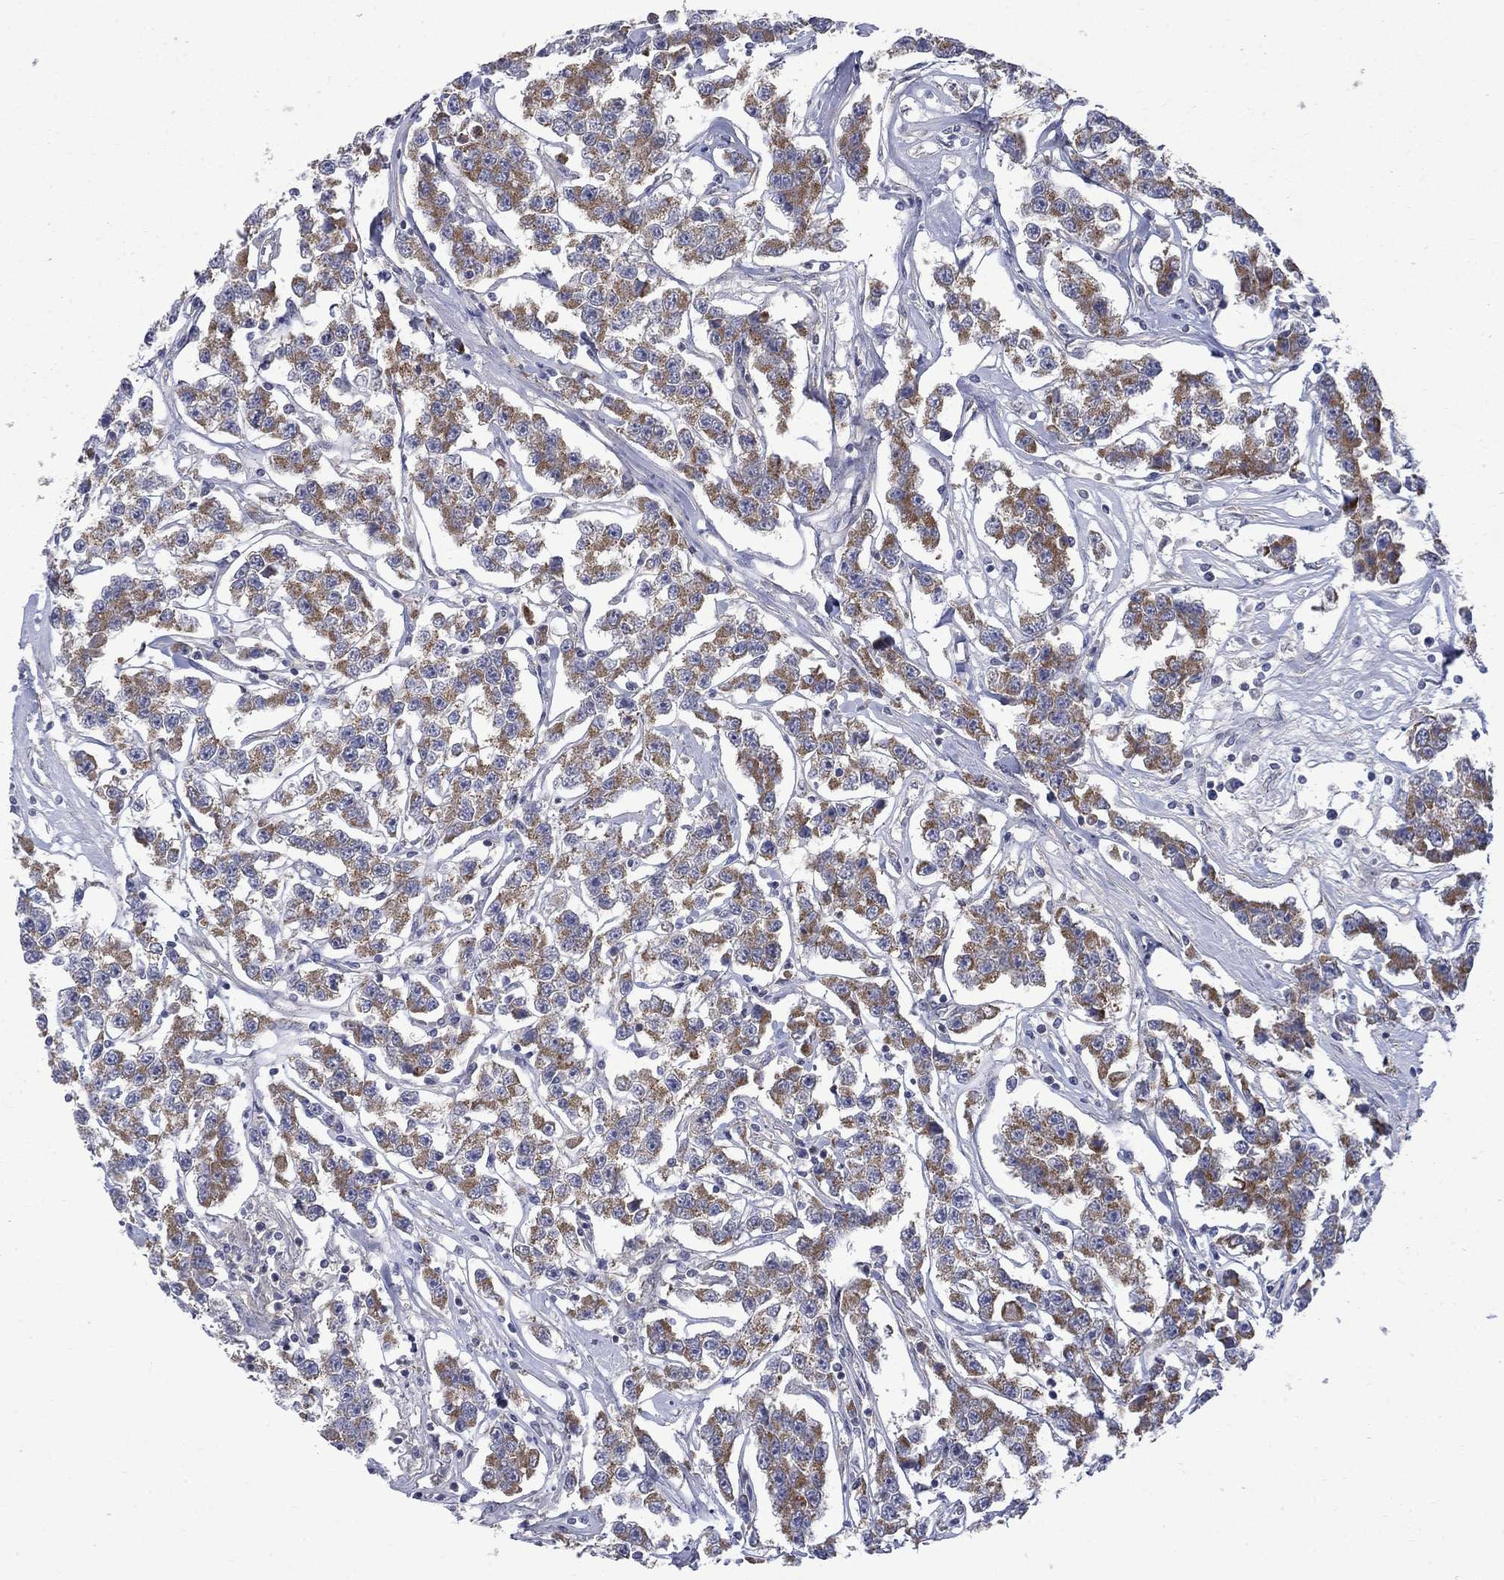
{"staining": {"intensity": "moderate", "quantity": ">75%", "location": "cytoplasmic/membranous"}, "tissue": "testis cancer", "cell_type": "Tumor cells", "image_type": "cancer", "snomed": [{"axis": "morphology", "description": "Seminoma, NOS"}, {"axis": "topography", "description": "Testis"}], "caption": "A photomicrograph of human testis seminoma stained for a protein exhibits moderate cytoplasmic/membranous brown staining in tumor cells.", "gene": "HSPA12A", "patient": {"sex": "male", "age": 59}}